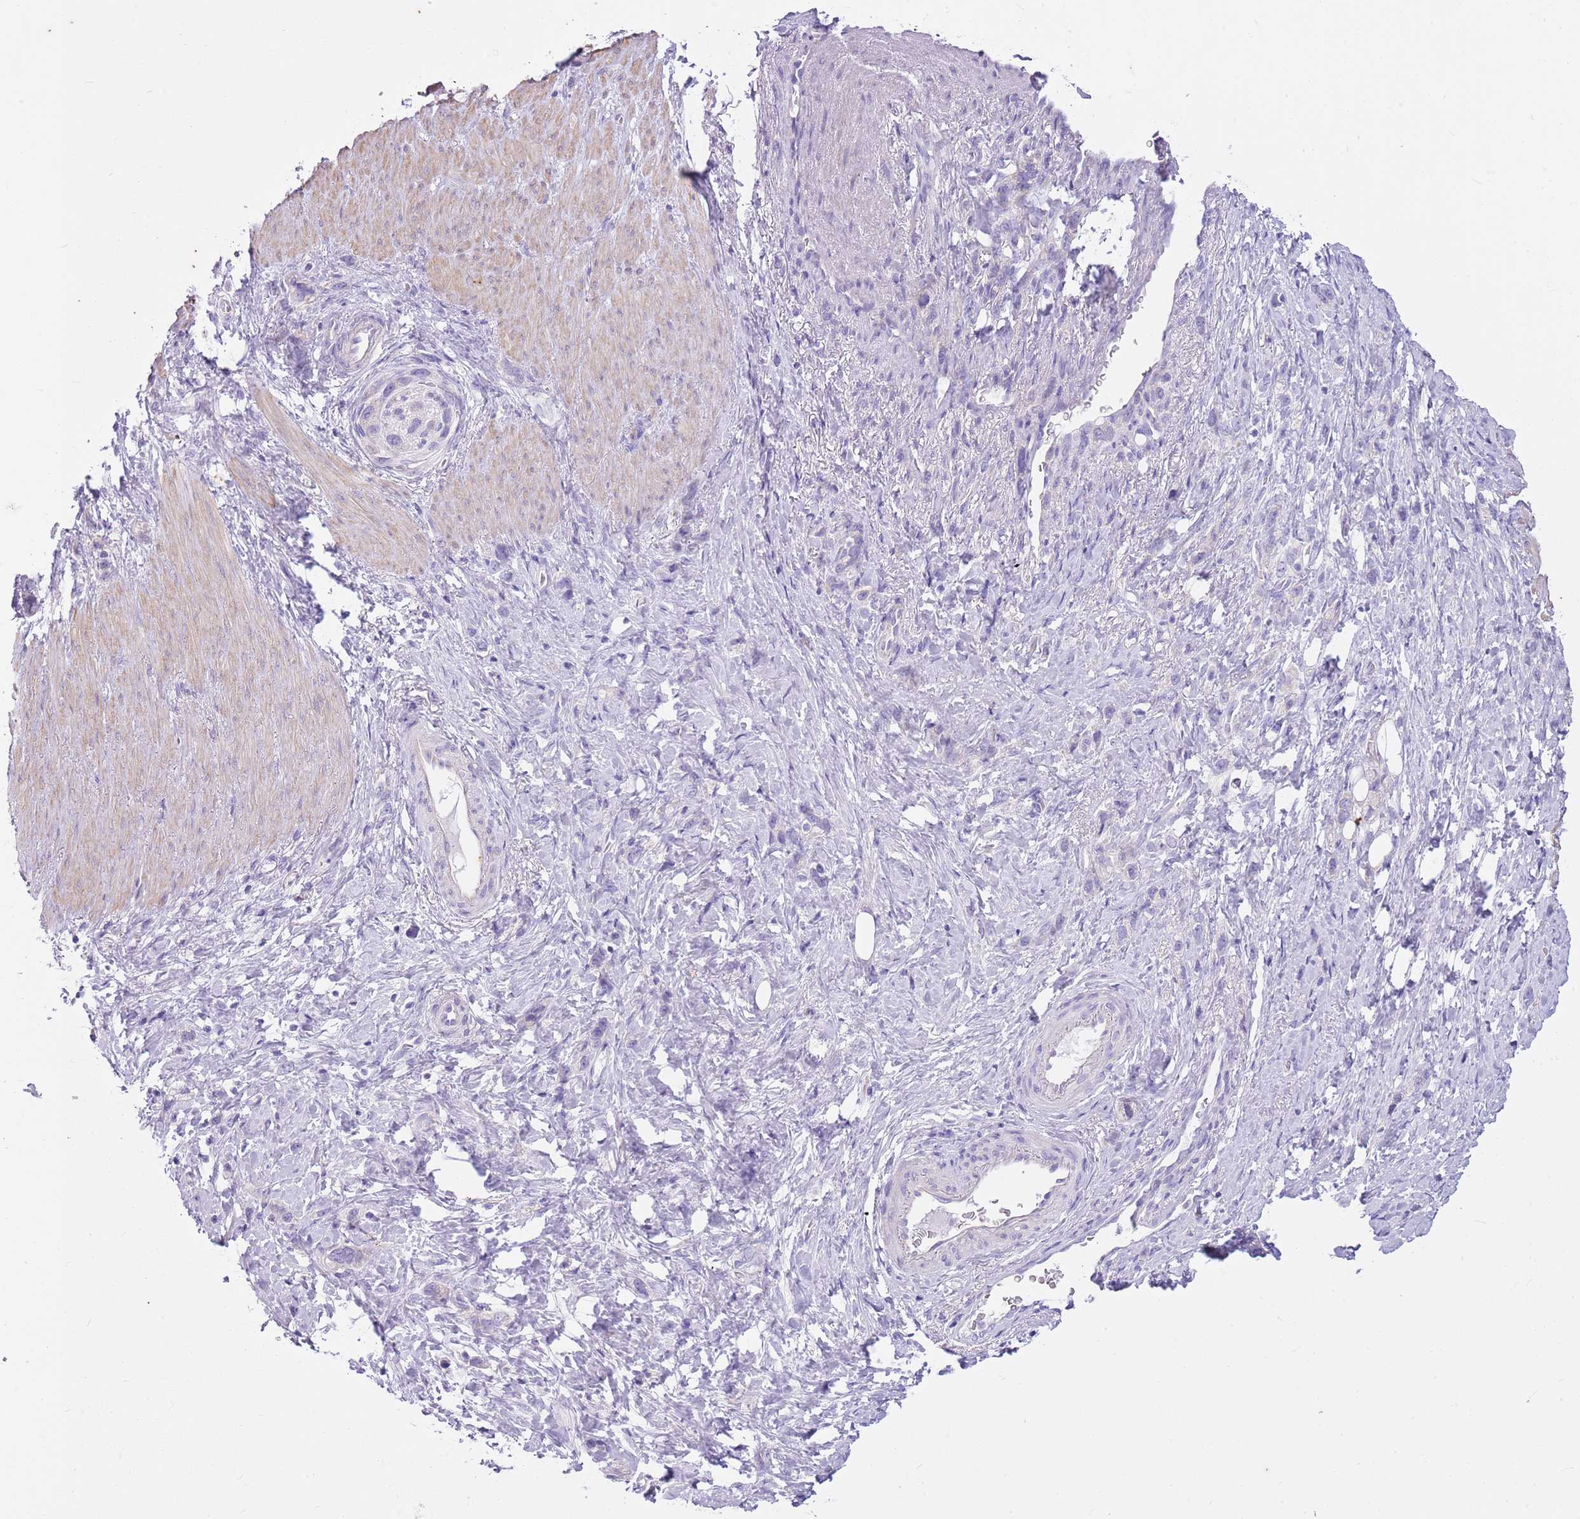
{"staining": {"intensity": "negative", "quantity": "none", "location": "none"}, "tissue": "stomach cancer", "cell_type": "Tumor cells", "image_type": "cancer", "snomed": [{"axis": "morphology", "description": "Adenocarcinoma, NOS"}, {"axis": "topography", "description": "Stomach"}], "caption": "The photomicrograph shows no significant staining in tumor cells of stomach adenocarcinoma.", "gene": "CNPPD1", "patient": {"sex": "female", "age": 65}}